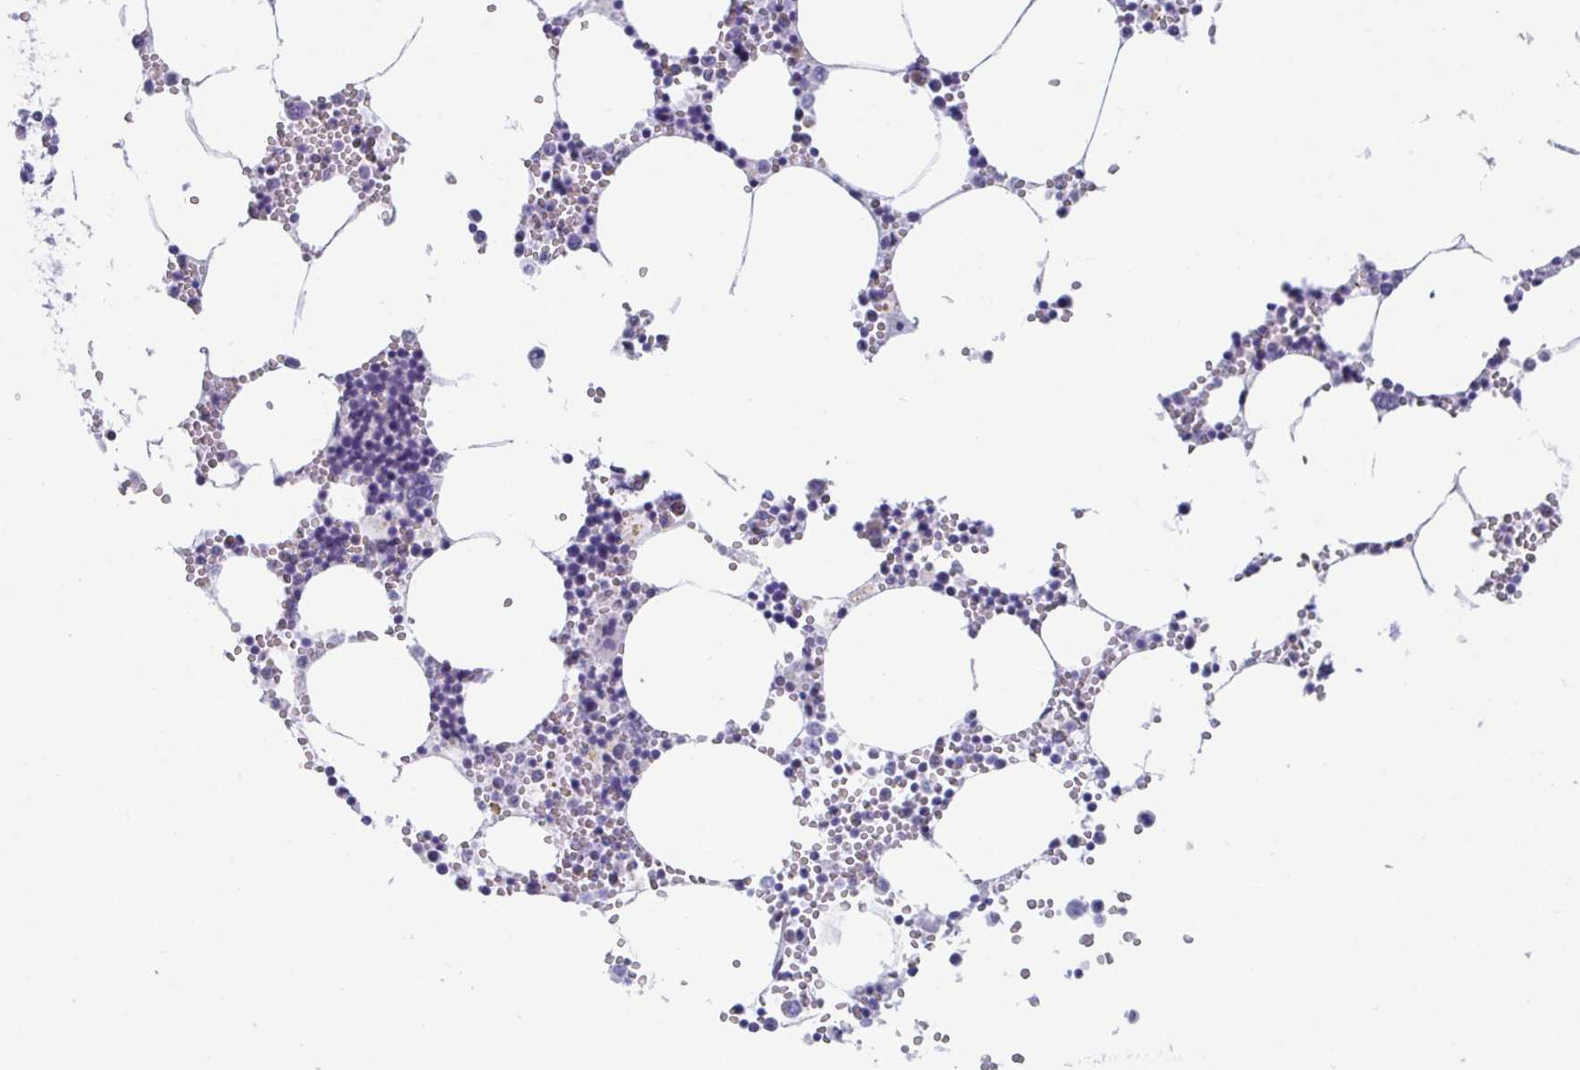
{"staining": {"intensity": "moderate", "quantity": "<25%", "location": "nuclear"}, "tissue": "bone marrow", "cell_type": "Hematopoietic cells", "image_type": "normal", "snomed": [{"axis": "morphology", "description": "Normal tissue, NOS"}, {"axis": "topography", "description": "Bone marrow"}], "caption": "Immunohistochemistry (DAB (3,3'-diaminobenzidine)) staining of benign human bone marrow exhibits moderate nuclear protein expression in about <25% of hematopoietic cells.", "gene": "WDR72", "patient": {"sex": "male", "age": 54}}